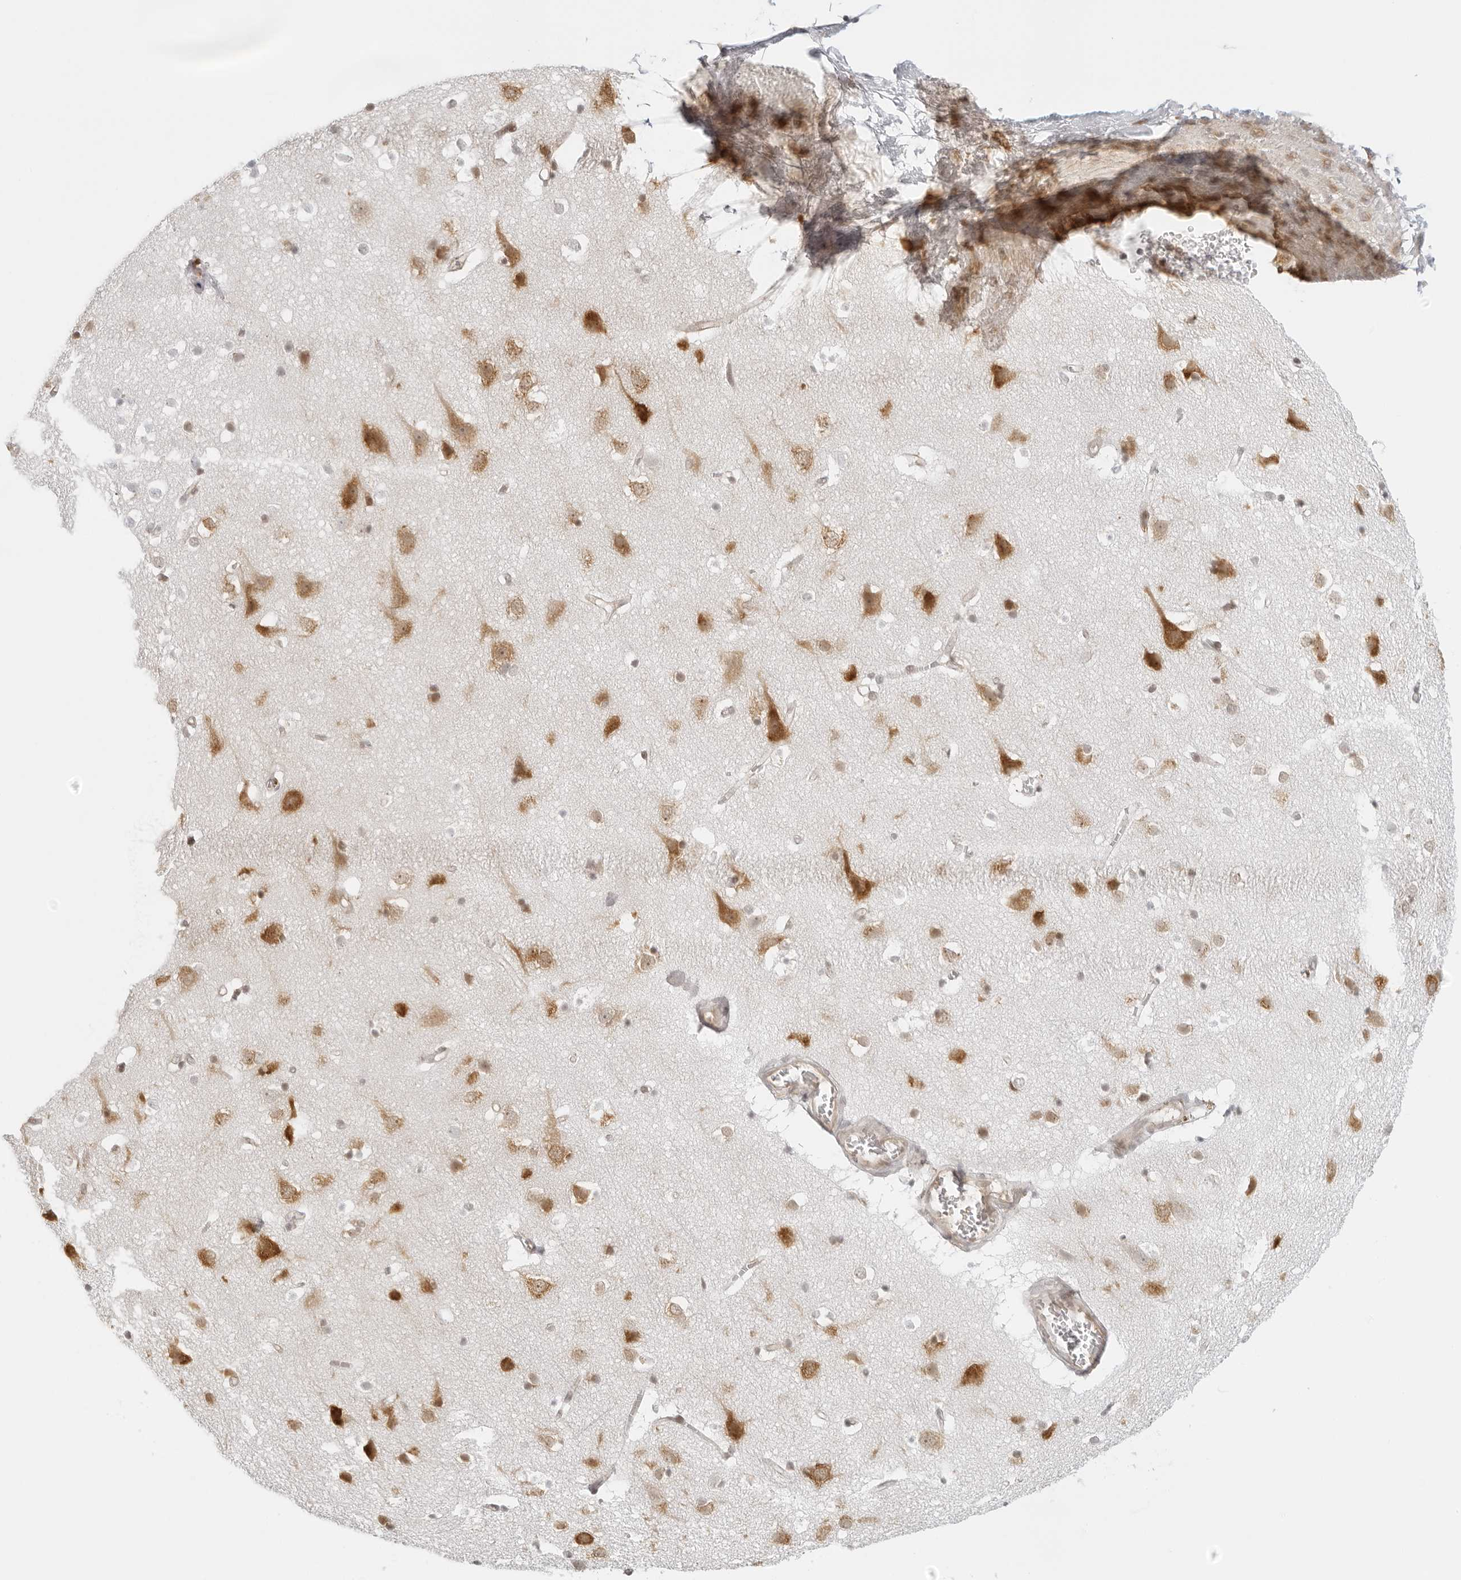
{"staining": {"intensity": "weak", "quantity": ">75%", "location": "cytoplasmic/membranous"}, "tissue": "cerebral cortex", "cell_type": "Endothelial cells", "image_type": "normal", "snomed": [{"axis": "morphology", "description": "Normal tissue, NOS"}, {"axis": "topography", "description": "Cerebral cortex"}], "caption": "This photomicrograph demonstrates immunohistochemistry (IHC) staining of unremarkable cerebral cortex, with low weak cytoplasmic/membranous positivity in approximately >75% of endothelial cells.", "gene": "EIF4G1", "patient": {"sex": "male", "age": 54}}